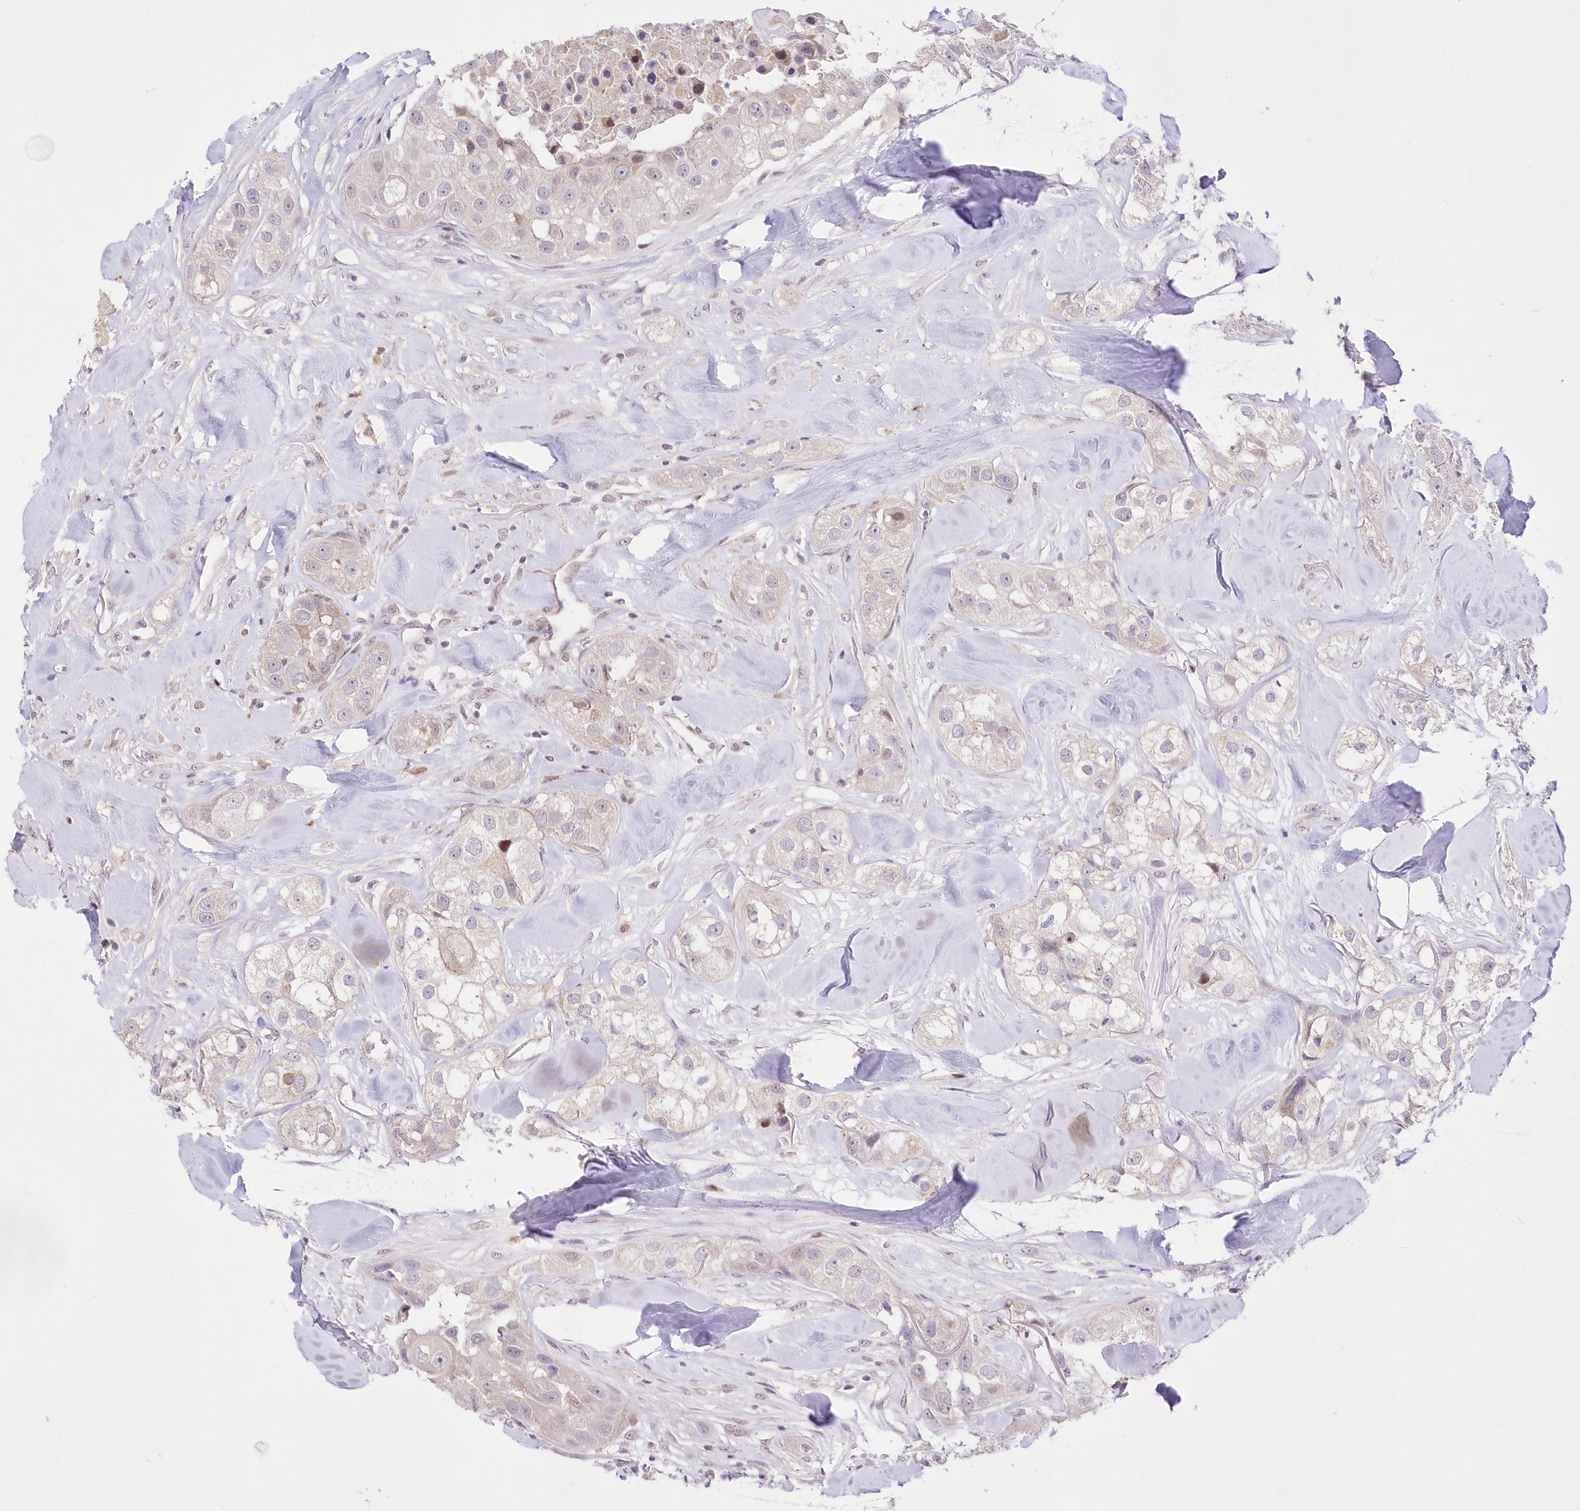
{"staining": {"intensity": "weak", "quantity": "<25%", "location": "cytoplasmic/membranous"}, "tissue": "head and neck cancer", "cell_type": "Tumor cells", "image_type": "cancer", "snomed": [{"axis": "morphology", "description": "Normal tissue, NOS"}, {"axis": "morphology", "description": "Squamous cell carcinoma, NOS"}, {"axis": "topography", "description": "Skeletal muscle"}, {"axis": "topography", "description": "Head-Neck"}], "caption": "A high-resolution image shows immunohistochemistry staining of head and neck cancer (squamous cell carcinoma), which demonstrates no significant staining in tumor cells.", "gene": "FAM241B", "patient": {"sex": "male", "age": 51}}